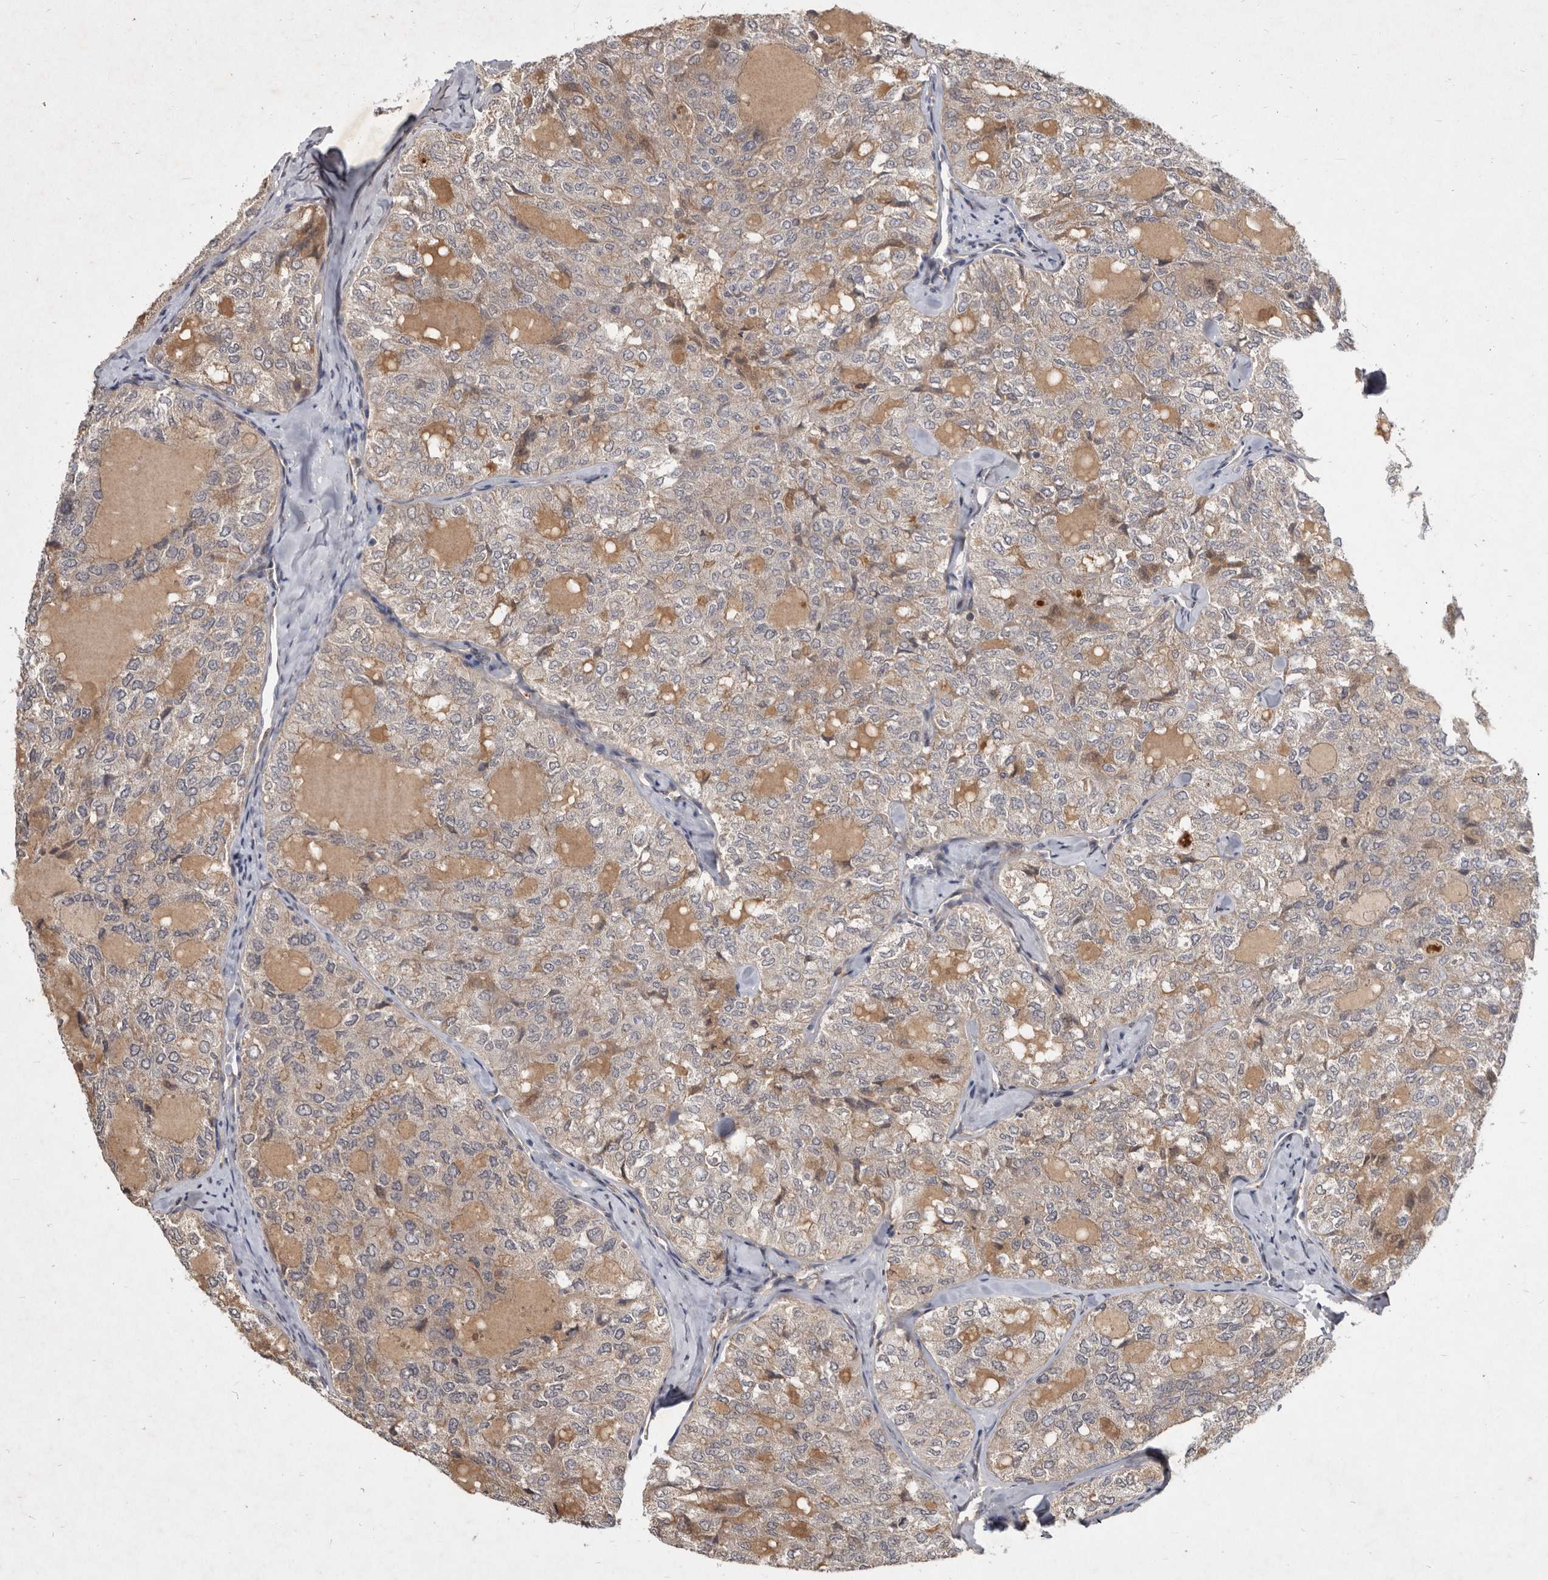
{"staining": {"intensity": "weak", "quantity": "<25%", "location": "cytoplasmic/membranous"}, "tissue": "thyroid cancer", "cell_type": "Tumor cells", "image_type": "cancer", "snomed": [{"axis": "morphology", "description": "Follicular adenoma carcinoma, NOS"}, {"axis": "topography", "description": "Thyroid gland"}], "caption": "Tumor cells show no significant protein positivity in thyroid follicular adenoma carcinoma.", "gene": "DNAJC28", "patient": {"sex": "male", "age": 75}}